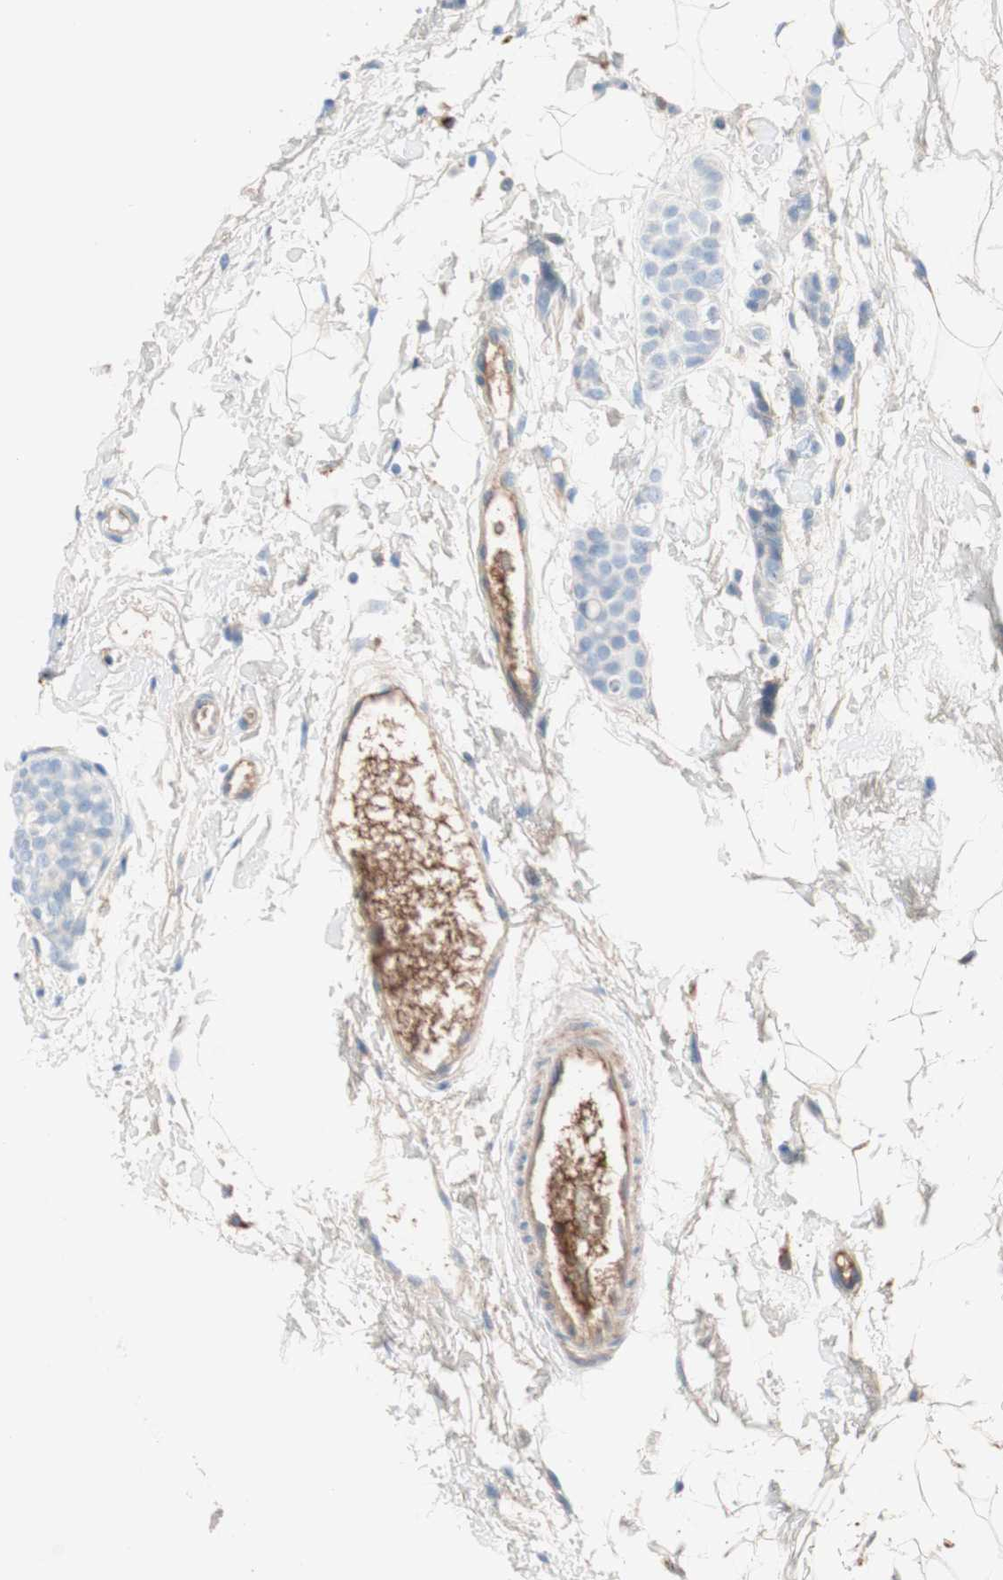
{"staining": {"intensity": "negative", "quantity": "none", "location": "none"}, "tissue": "breast cancer", "cell_type": "Tumor cells", "image_type": "cancer", "snomed": [{"axis": "morphology", "description": "Lobular carcinoma, in situ"}, {"axis": "morphology", "description": "Lobular carcinoma"}, {"axis": "topography", "description": "Breast"}], "caption": "High magnification brightfield microscopy of lobular carcinoma in situ (breast) stained with DAB (brown) and counterstained with hematoxylin (blue): tumor cells show no significant staining.", "gene": "RBP4", "patient": {"sex": "female", "age": 41}}